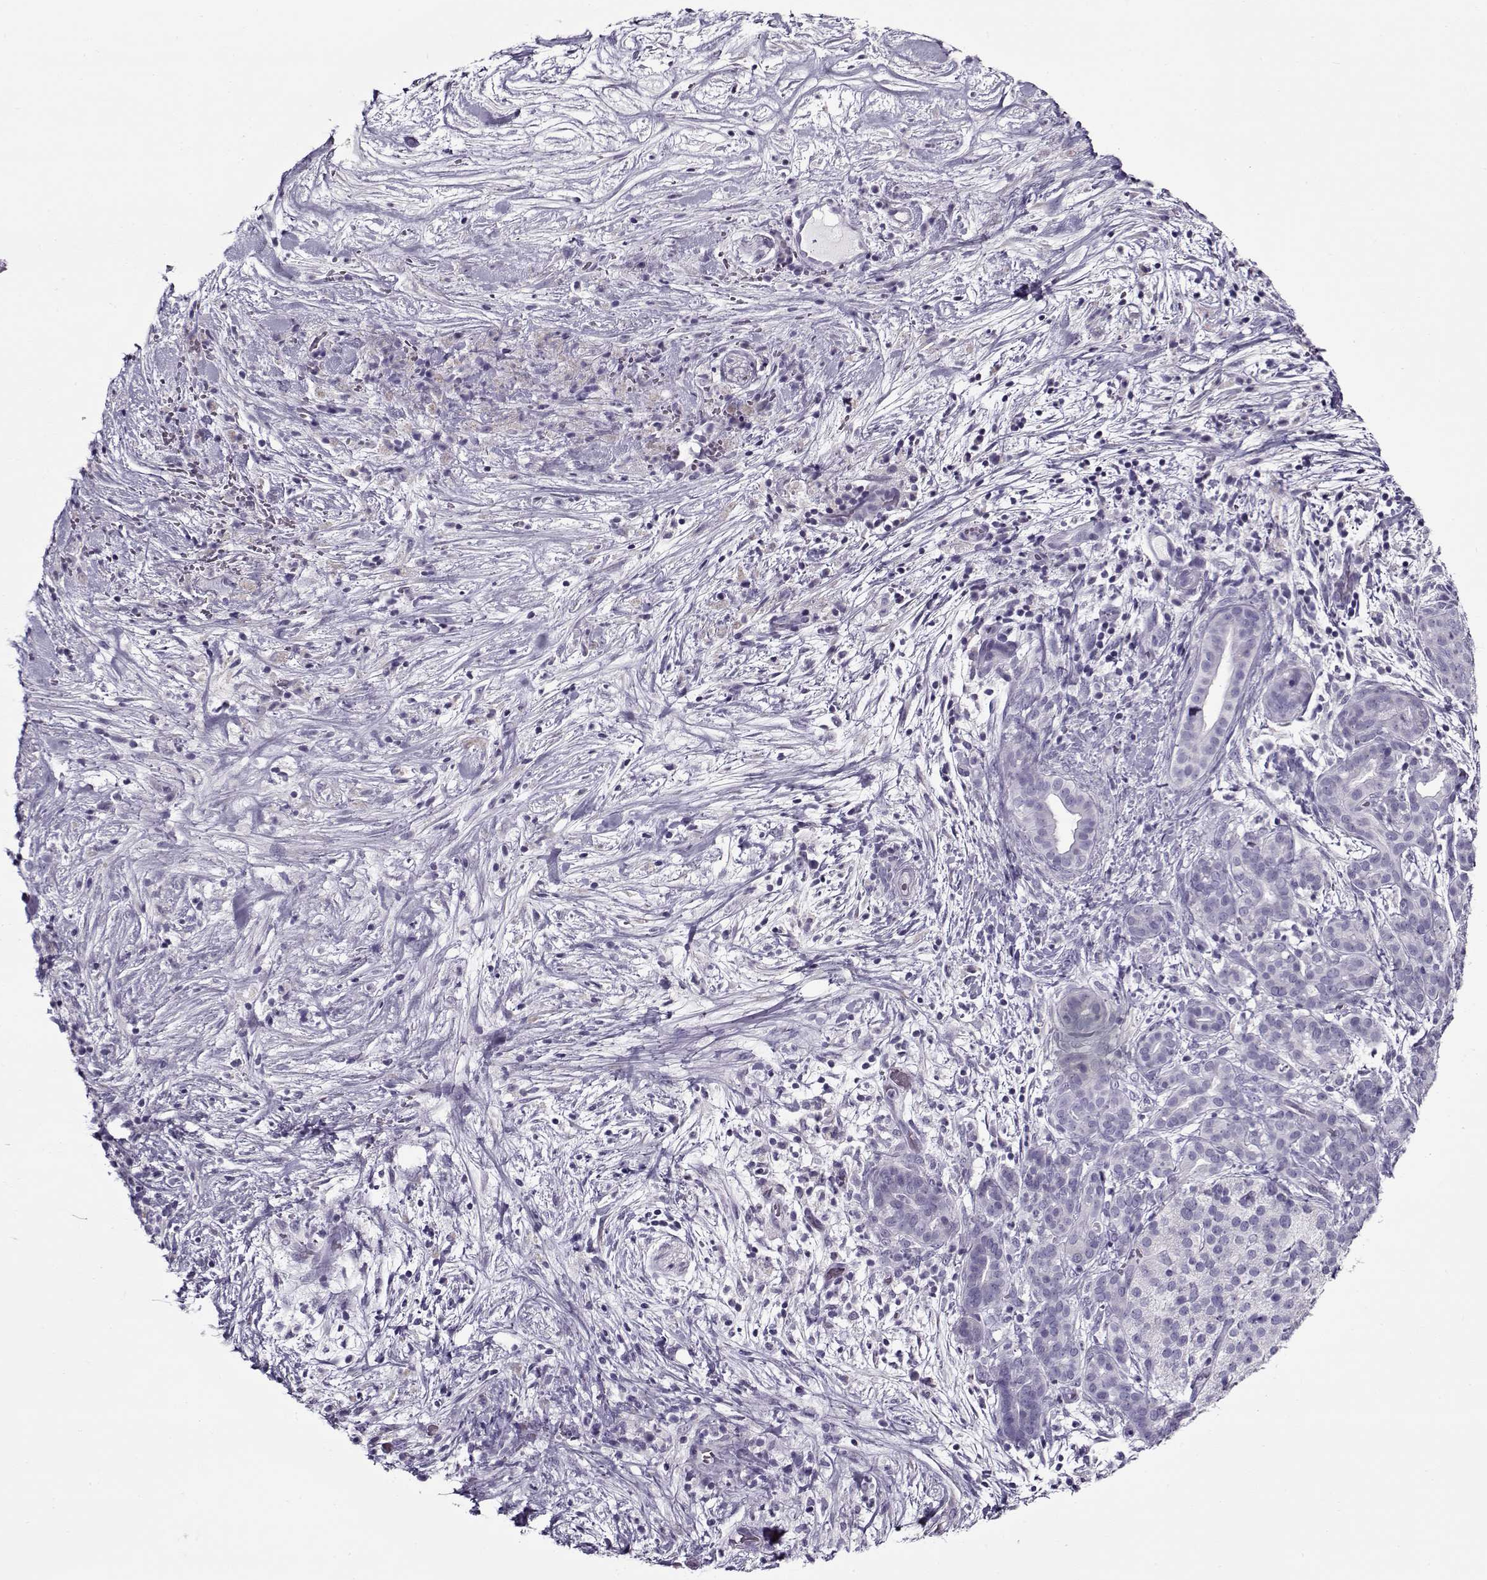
{"staining": {"intensity": "negative", "quantity": "none", "location": "none"}, "tissue": "pancreatic cancer", "cell_type": "Tumor cells", "image_type": "cancer", "snomed": [{"axis": "morphology", "description": "Adenocarcinoma, NOS"}, {"axis": "topography", "description": "Pancreas"}], "caption": "A micrograph of pancreatic cancer (adenocarcinoma) stained for a protein demonstrates no brown staining in tumor cells.", "gene": "GAGE2A", "patient": {"sex": "male", "age": 44}}